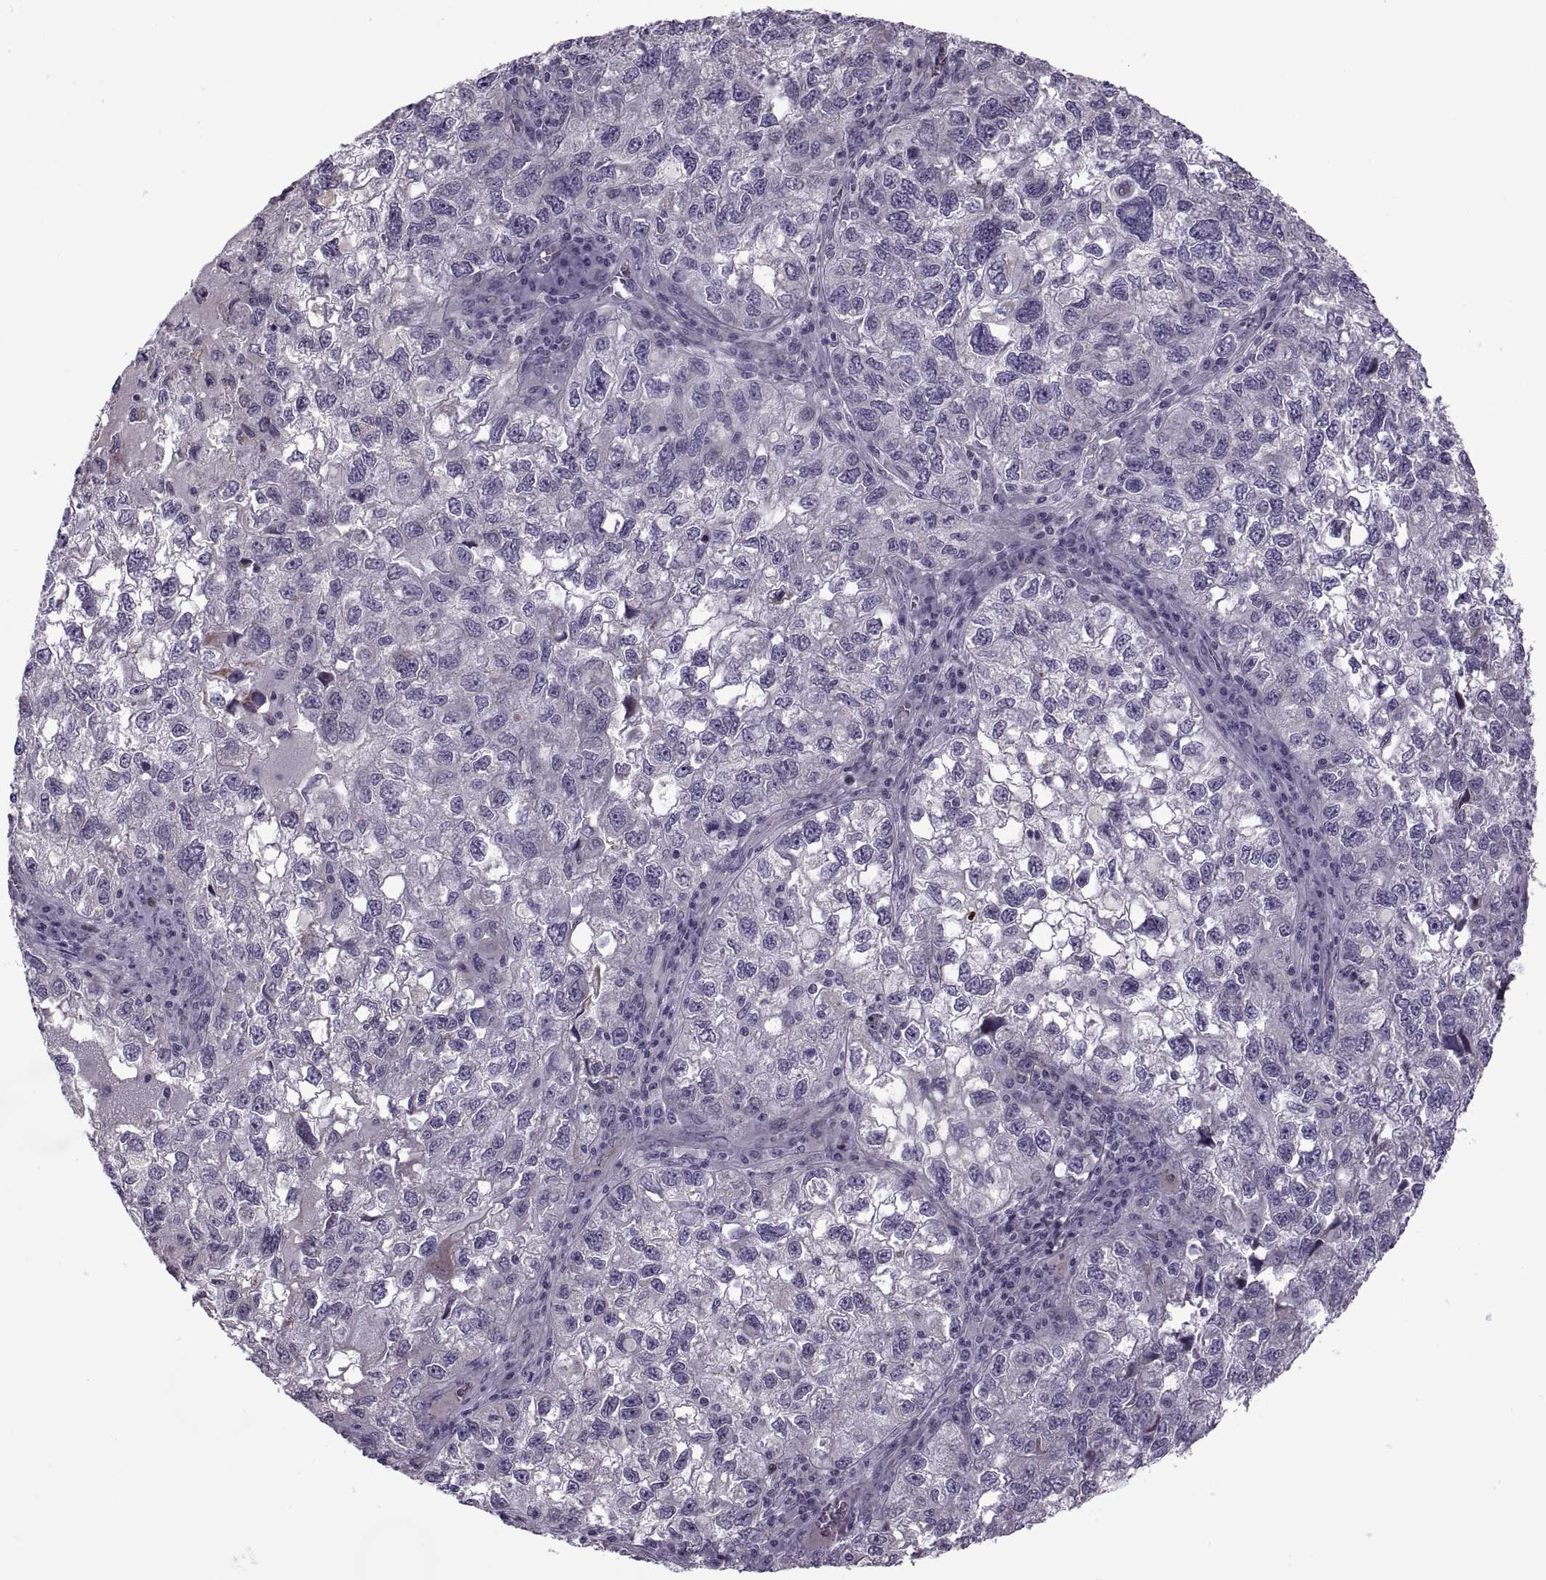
{"staining": {"intensity": "negative", "quantity": "none", "location": "none"}, "tissue": "cervical cancer", "cell_type": "Tumor cells", "image_type": "cancer", "snomed": [{"axis": "morphology", "description": "Squamous cell carcinoma, NOS"}, {"axis": "topography", "description": "Cervix"}], "caption": "This histopathology image is of squamous cell carcinoma (cervical) stained with IHC to label a protein in brown with the nuclei are counter-stained blue. There is no positivity in tumor cells. (Brightfield microscopy of DAB (3,3'-diaminobenzidine) immunohistochemistry at high magnification).", "gene": "ODF3", "patient": {"sex": "female", "age": 55}}